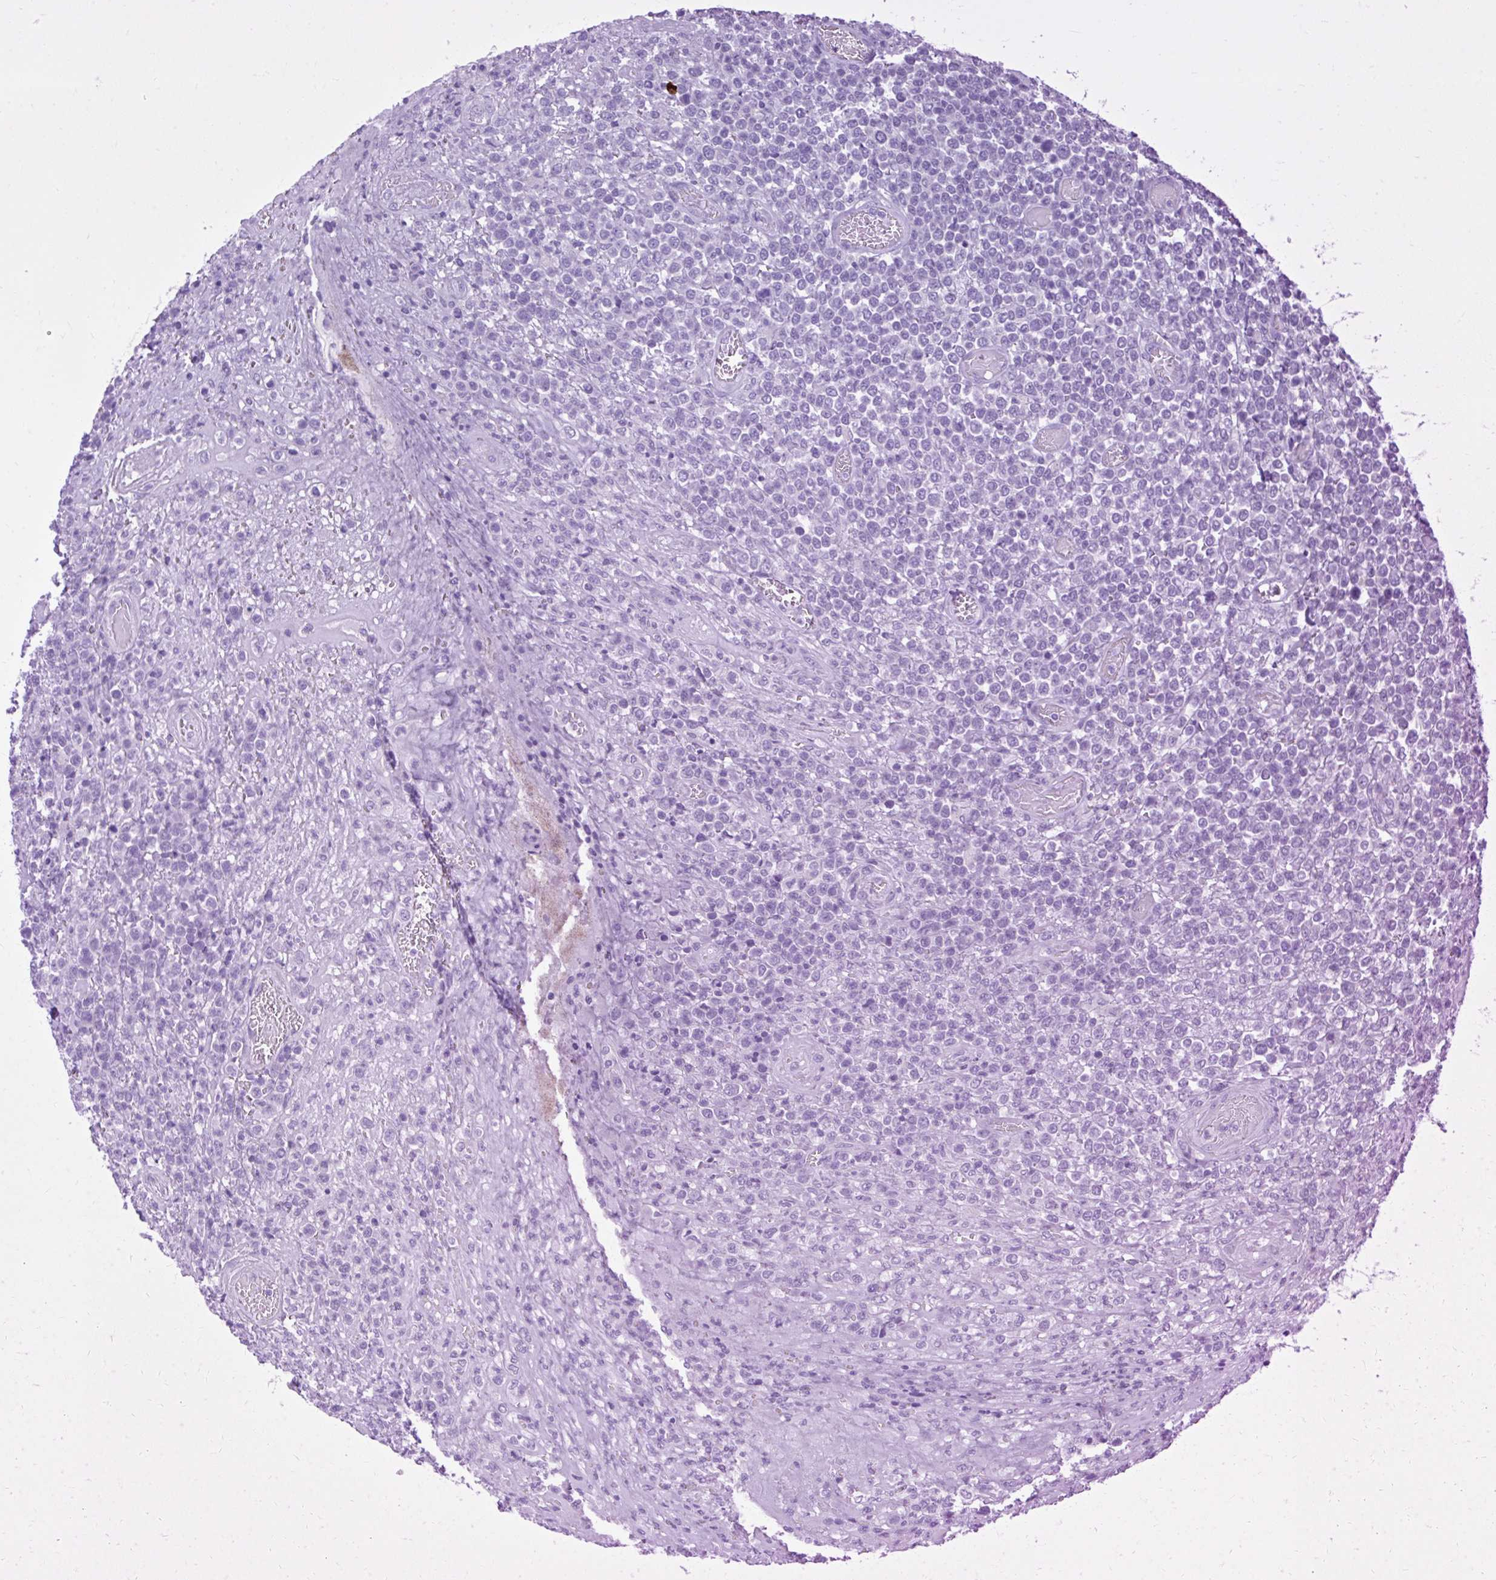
{"staining": {"intensity": "negative", "quantity": "none", "location": "none"}, "tissue": "lymphoma", "cell_type": "Tumor cells", "image_type": "cancer", "snomed": [{"axis": "morphology", "description": "Malignant lymphoma, non-Hodgkin's type, High grade"}, {"axis": "topography", "description": "Soft tissue"}], "caption": "Malignant lymphoma, non-Hodgkin's type (high-grade) was stained to show a protein in brown. There is no significant staining in tumor cells.", "gene": "FAM153A", "patient": {"sex": "female", "age": 56}}